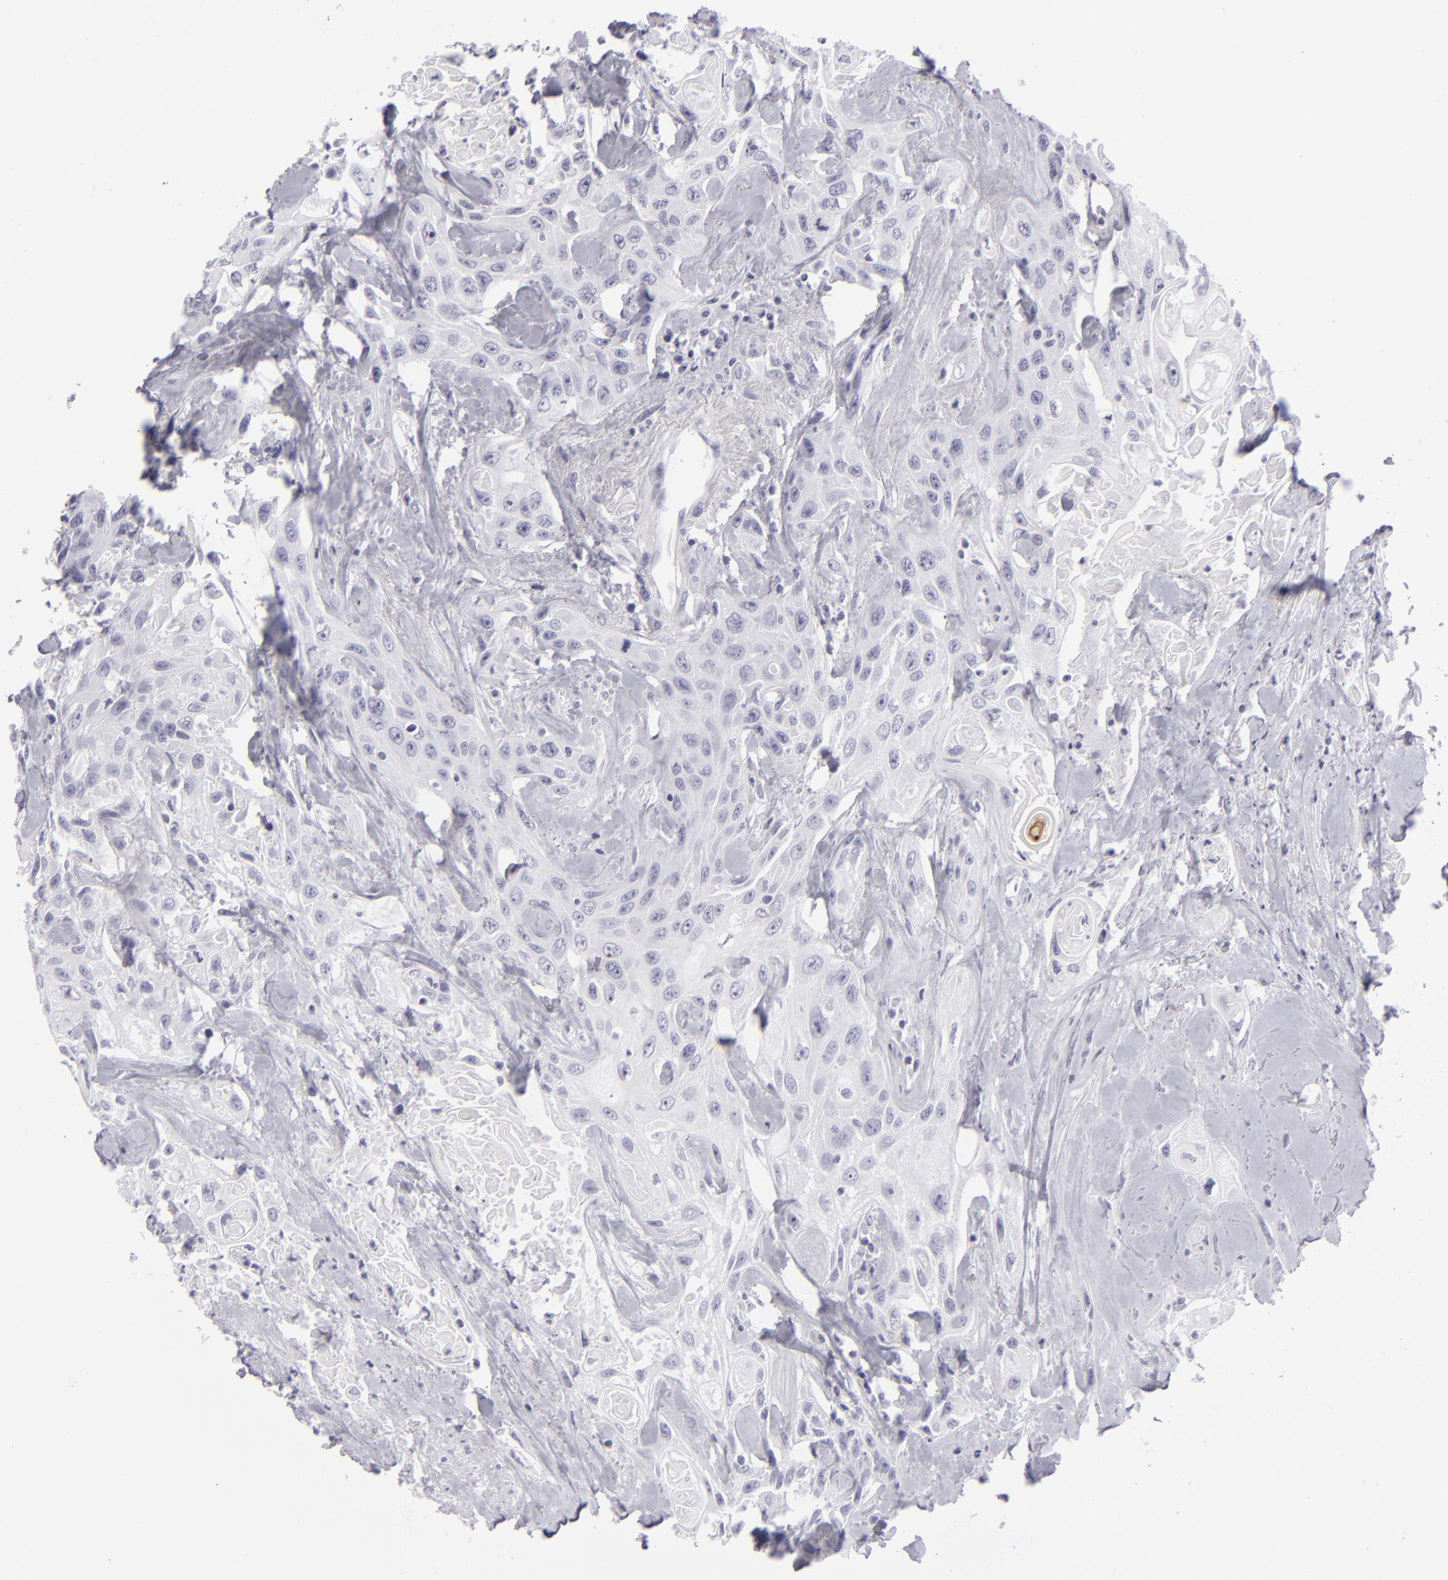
{"staining": {"intensity": "negative", "quantity": "none", "location": "none"}, "tissue": "urothelial cancer", "cell_type": "Tumor cells", "image_type": "cancer", "snomed": [{"axis": "morphology", "description": "Urothelial carcinoma, High grade"}, {"axis": "topography", "description": "Urinary bladder"}], "caption": "Immunohistochemistry of human urothelial carcinoma (high-grade) demonstrates no expression in tumor cells.", "gene": "KRT1", "patient": {"sex": "female", "age": 84}}